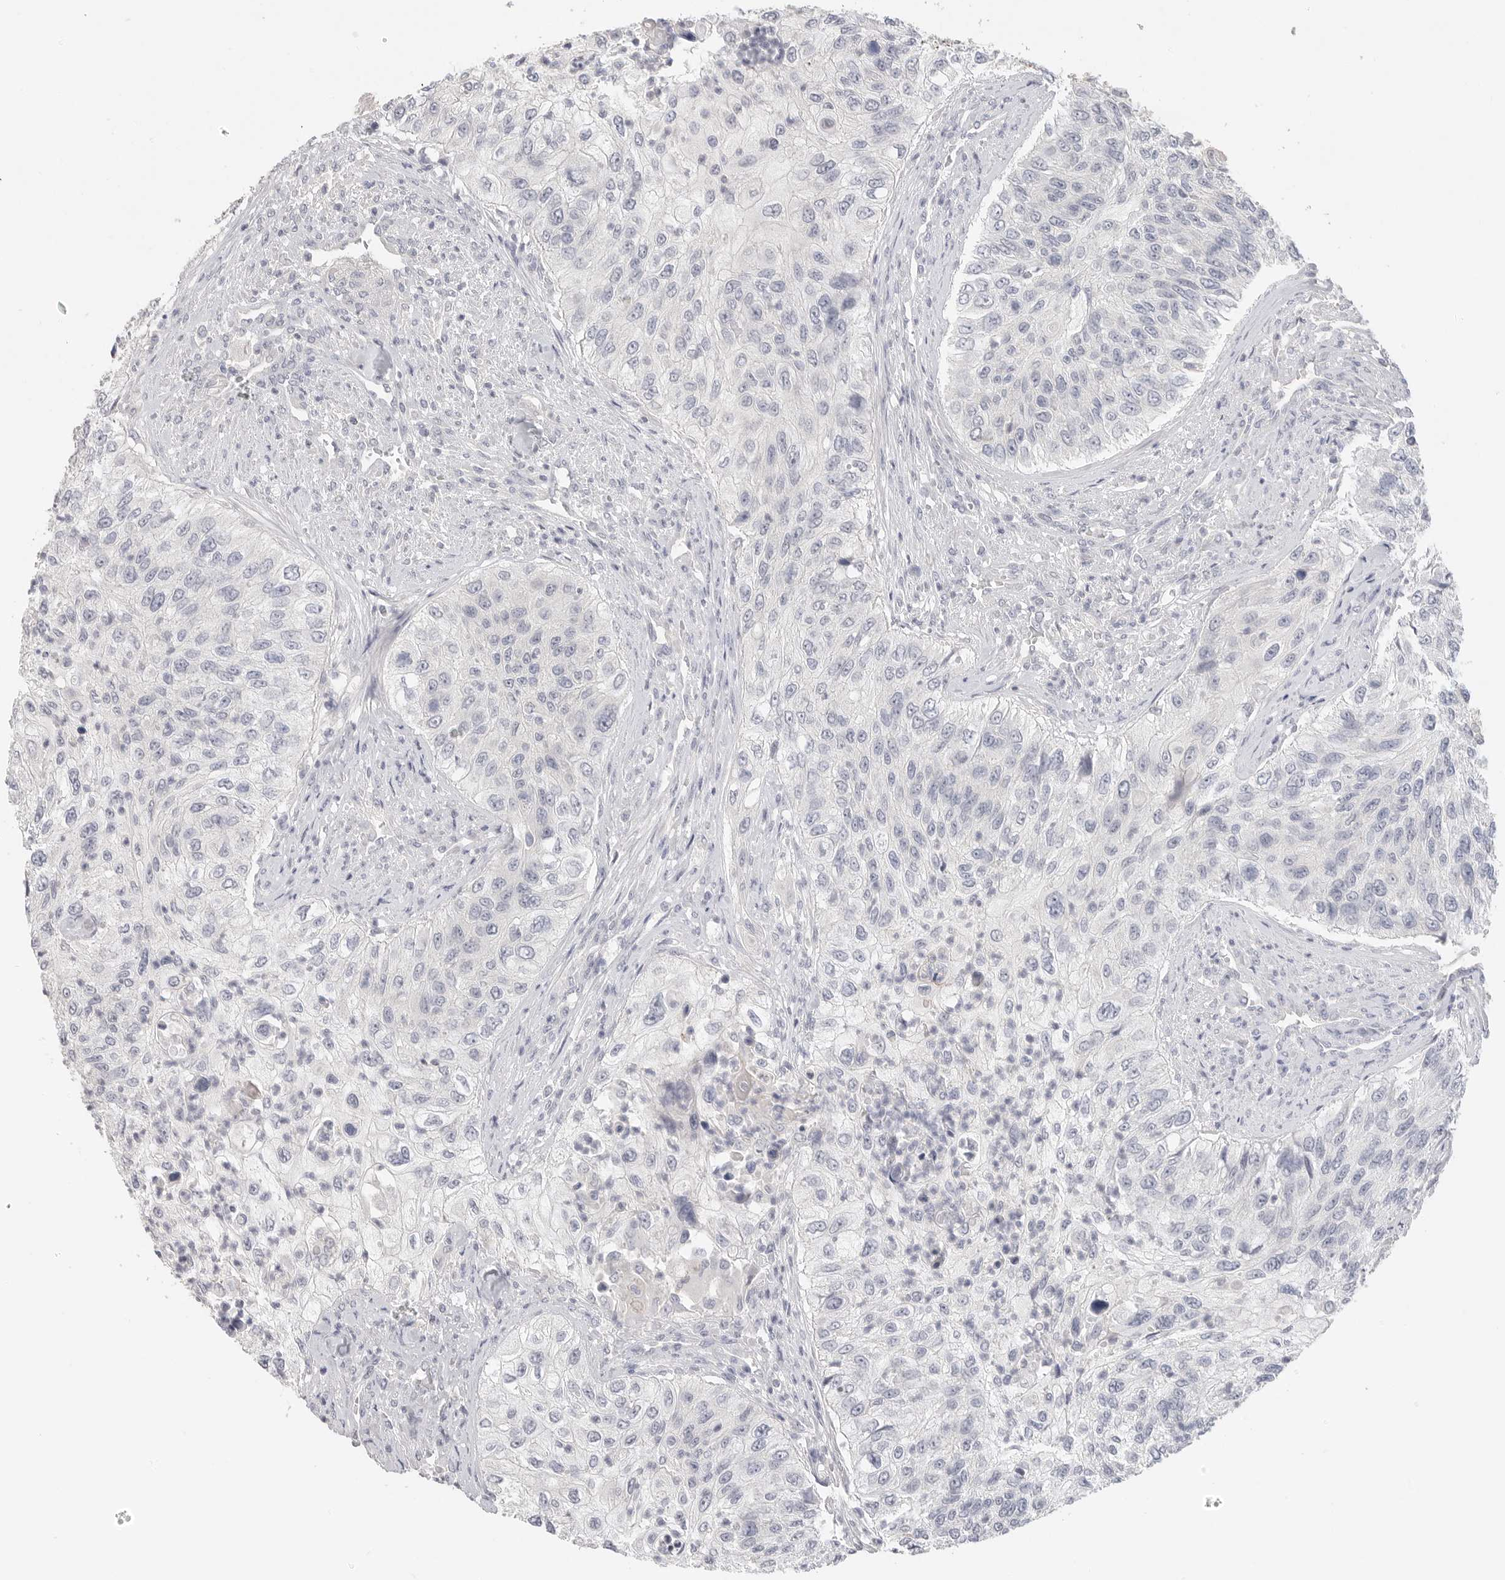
{"staining": {"intensity": "negative", "quantity": "none", "location": "none"}, "tissue": "urothelial cancer", "cell_type": "Tumor cells", "image_type": "cancer", "snomed": [{"axis": "morphology", "description": "Urothelial carcinoma, High grade"}, {"axis": "topography", "description": "Urinary bladder"}], "caption": "Micrograph shows no significant protein positivity in tumor cells of urothelial cancer. (Brightfield microscopy of DAB (3,3'-diaminobenzidine) immunohistochemistry (IHC) at high magnification).", "gene": "FBN2", "patient": {"sex": "female", "age": 60}}